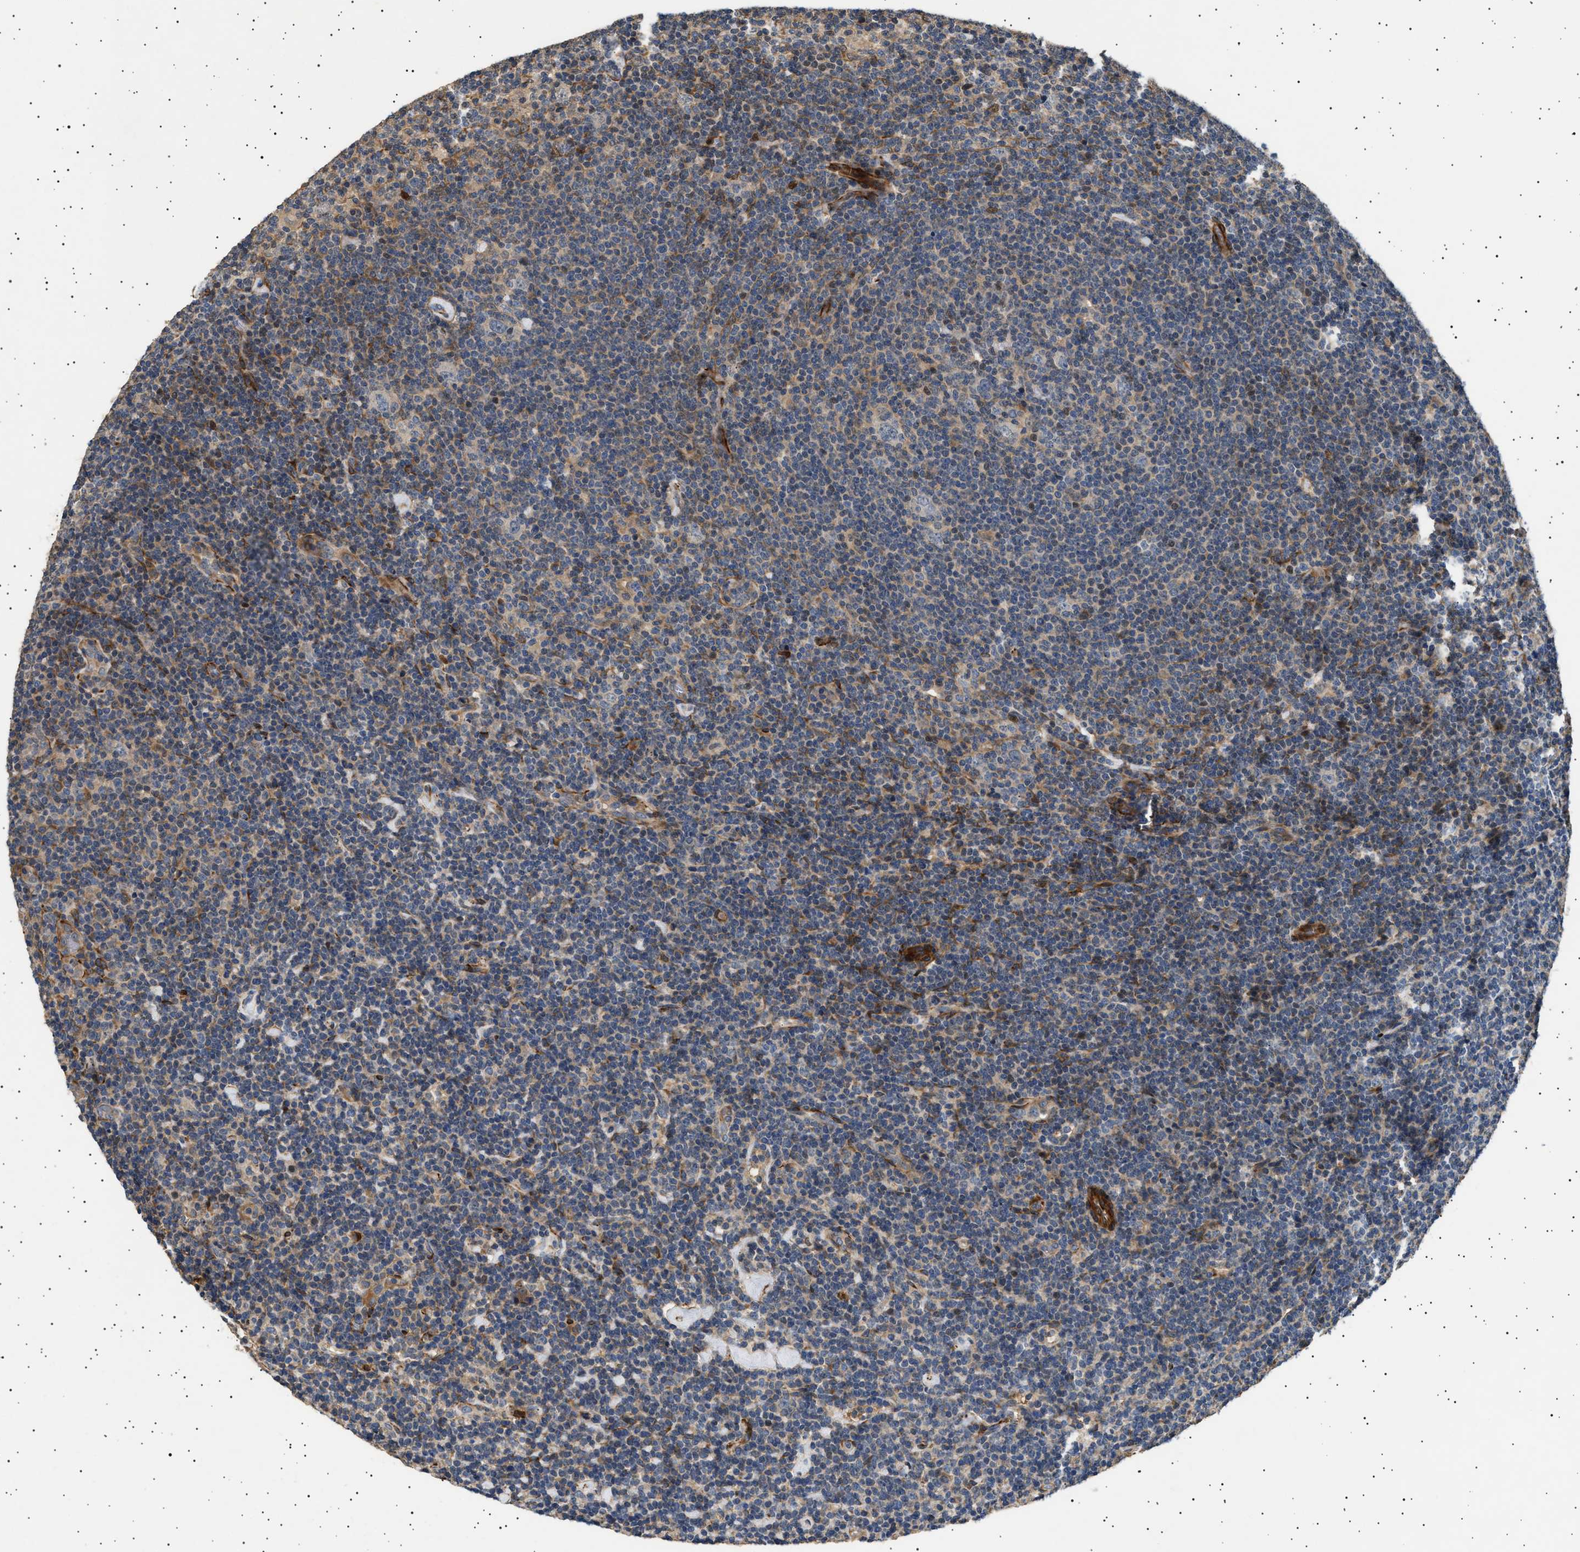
{"staining": {"intensity": "negative", "quantity": "none", "location": "none"}, "tissue": "lymphoma", "cell_type": "Tumor cells", "image_type": "cancer", "snomed": [{"axis": "morphology", "description": "Hodgkin's disease, NOS"}, {"axis": "topography", "description": "Lymph node"}], "caption": "High power microscopy micrograph of an immunohistochemistry (IHC) micrograph of Hodgkin's disease, revealing no significant staining in tumor cells. (IHC, brightfield microscopy, high magnification).", "gene": "GUCY1B1", "patient": {"sex": "female", "age": 57}}